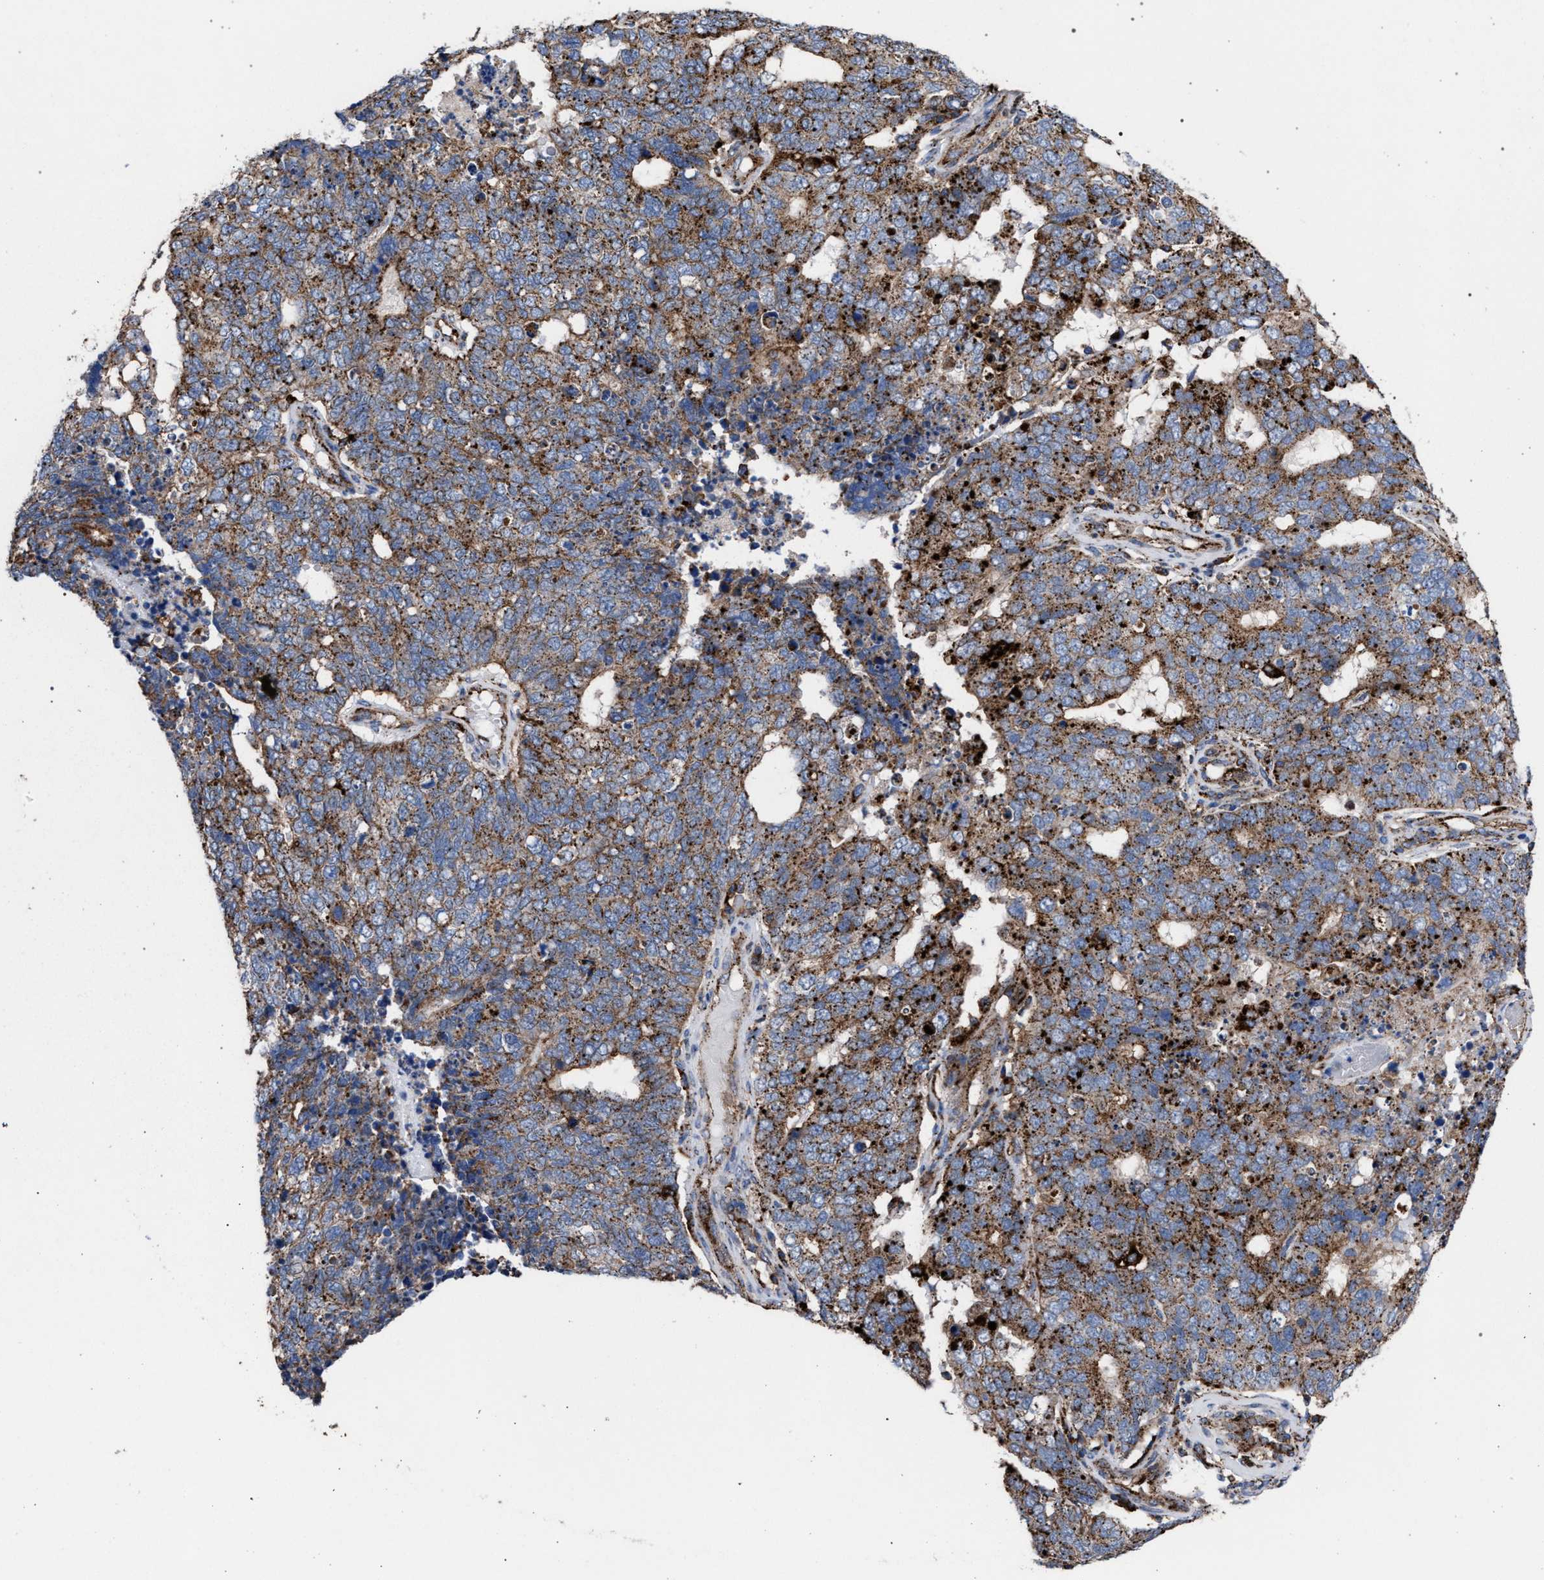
{"staining": {"intensity": "moderate", "quantity": ">75%", "location": "cytoplasmic/membranous"}, "tissue": "cervical cancer", "cell_type": "Tumor cells", "image_type": "cancer", "snomed": [{"axis": "morphology", "description": "Squamous cell carcinoma, NOS"}, {"axis": "topography", "description": "Cervix"}], "caption": "Immunohistochemistry of human cervical cancer (squamous cell carcinoma) shows medium levels of moderate cytoplasmic/membranous staining in about >75% of tumor cells. (DAB IHC, brown staining for protein, blue staining for nuclei).", "gene": "PPT1", "patient": {"sex": "female", "age": 63}}